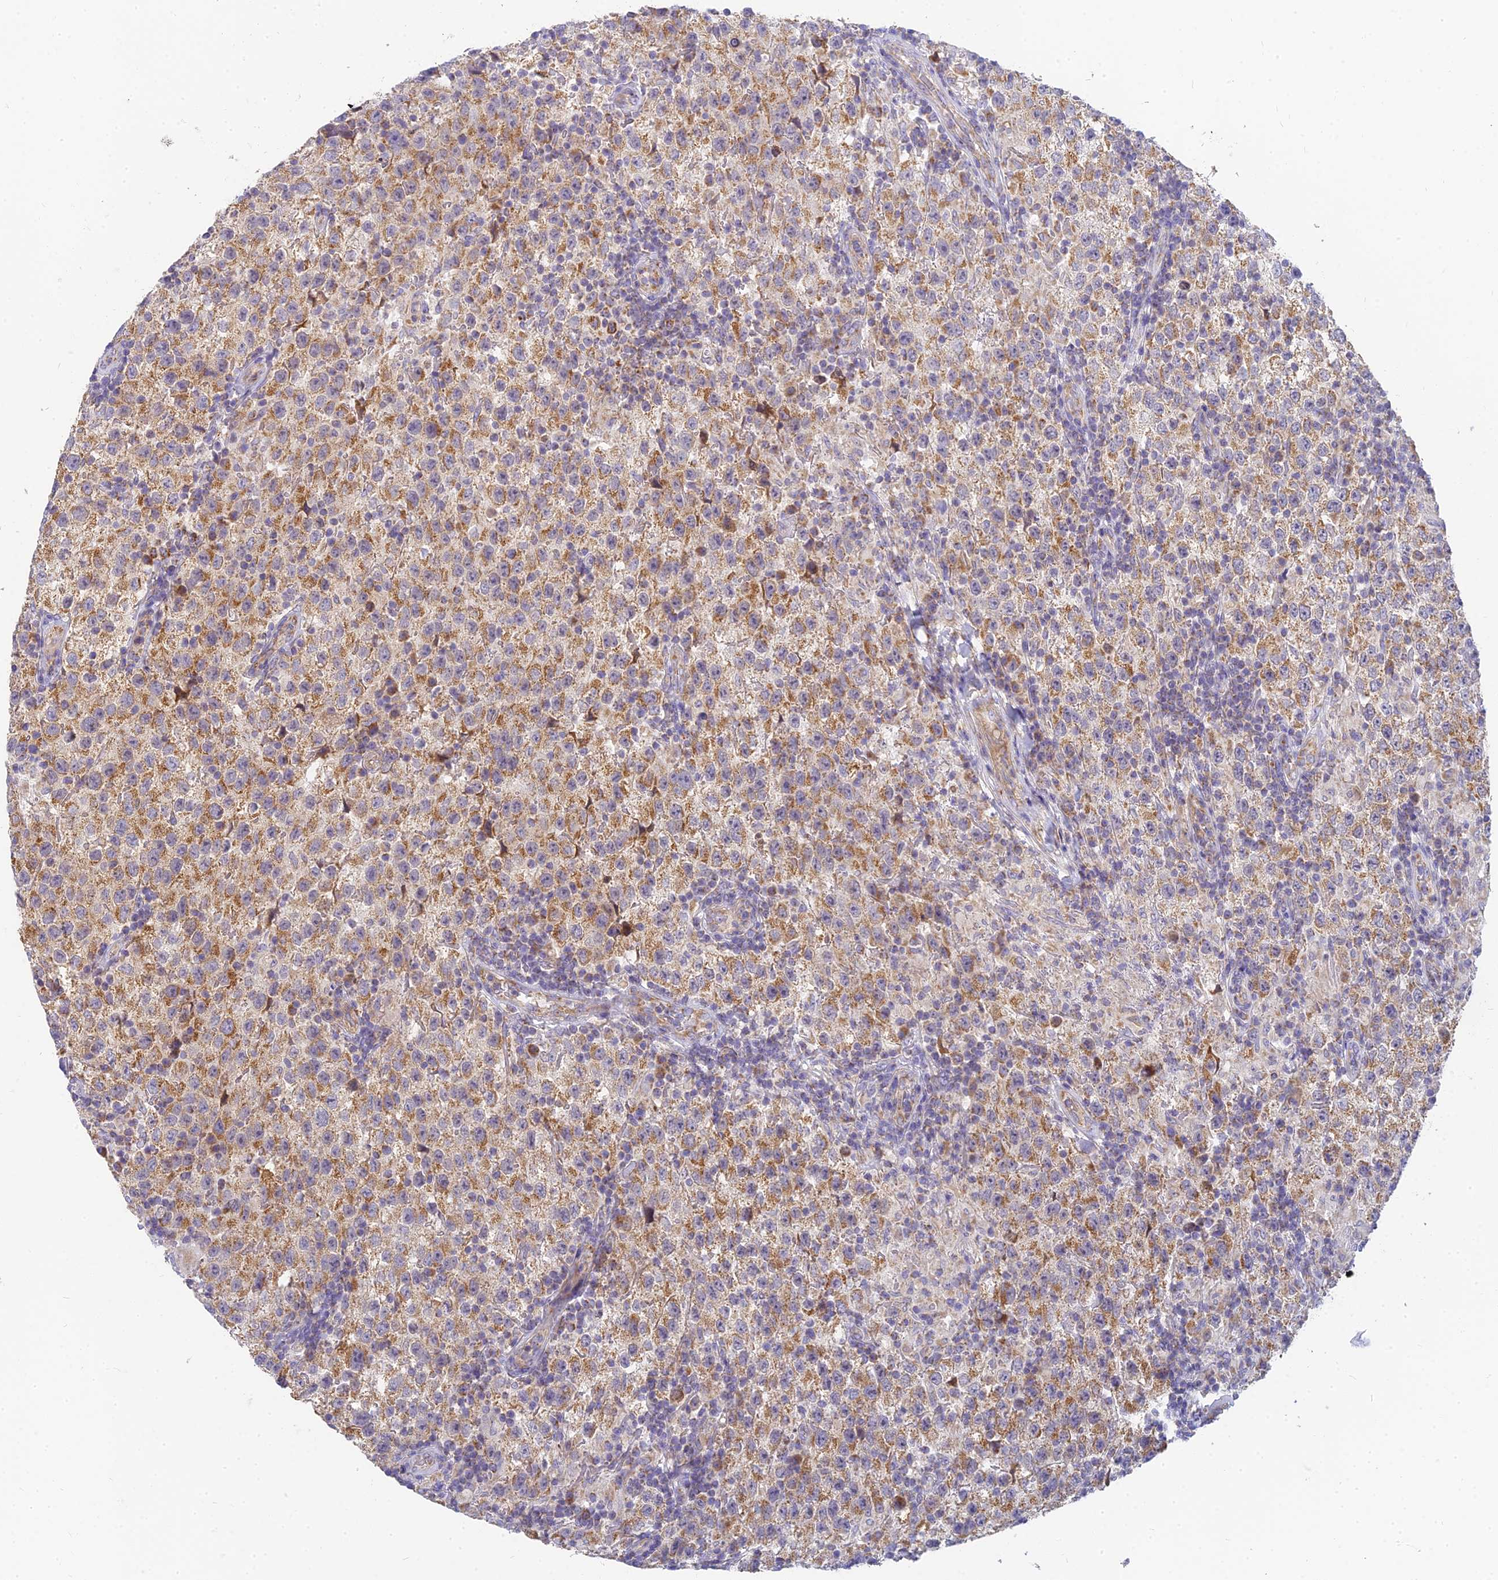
{"staining": {"intensity": "moderate", "quantity": ">75%", "location": "cytoplasmic/membranous"}, "tissue": "testis cancer", "cell_type": "Tumor cells", "image_type": "cancer", "snomed": [{"axis": "morphology", "description": "Seminoma, NOS"}, {"axis": "morphology", "description": "Carcinoma, Embryonal, NOS"}, {"axis": "topography", "description": "Testis"}], "caption": "Protein expression analysis of testis embryonal carcinoma shows moderate cytoplasmic/membranous positivity in approximately >75% of tumor cells.", "gene": "MRPL15", "patient": {"sex": "male", "age": 41}}